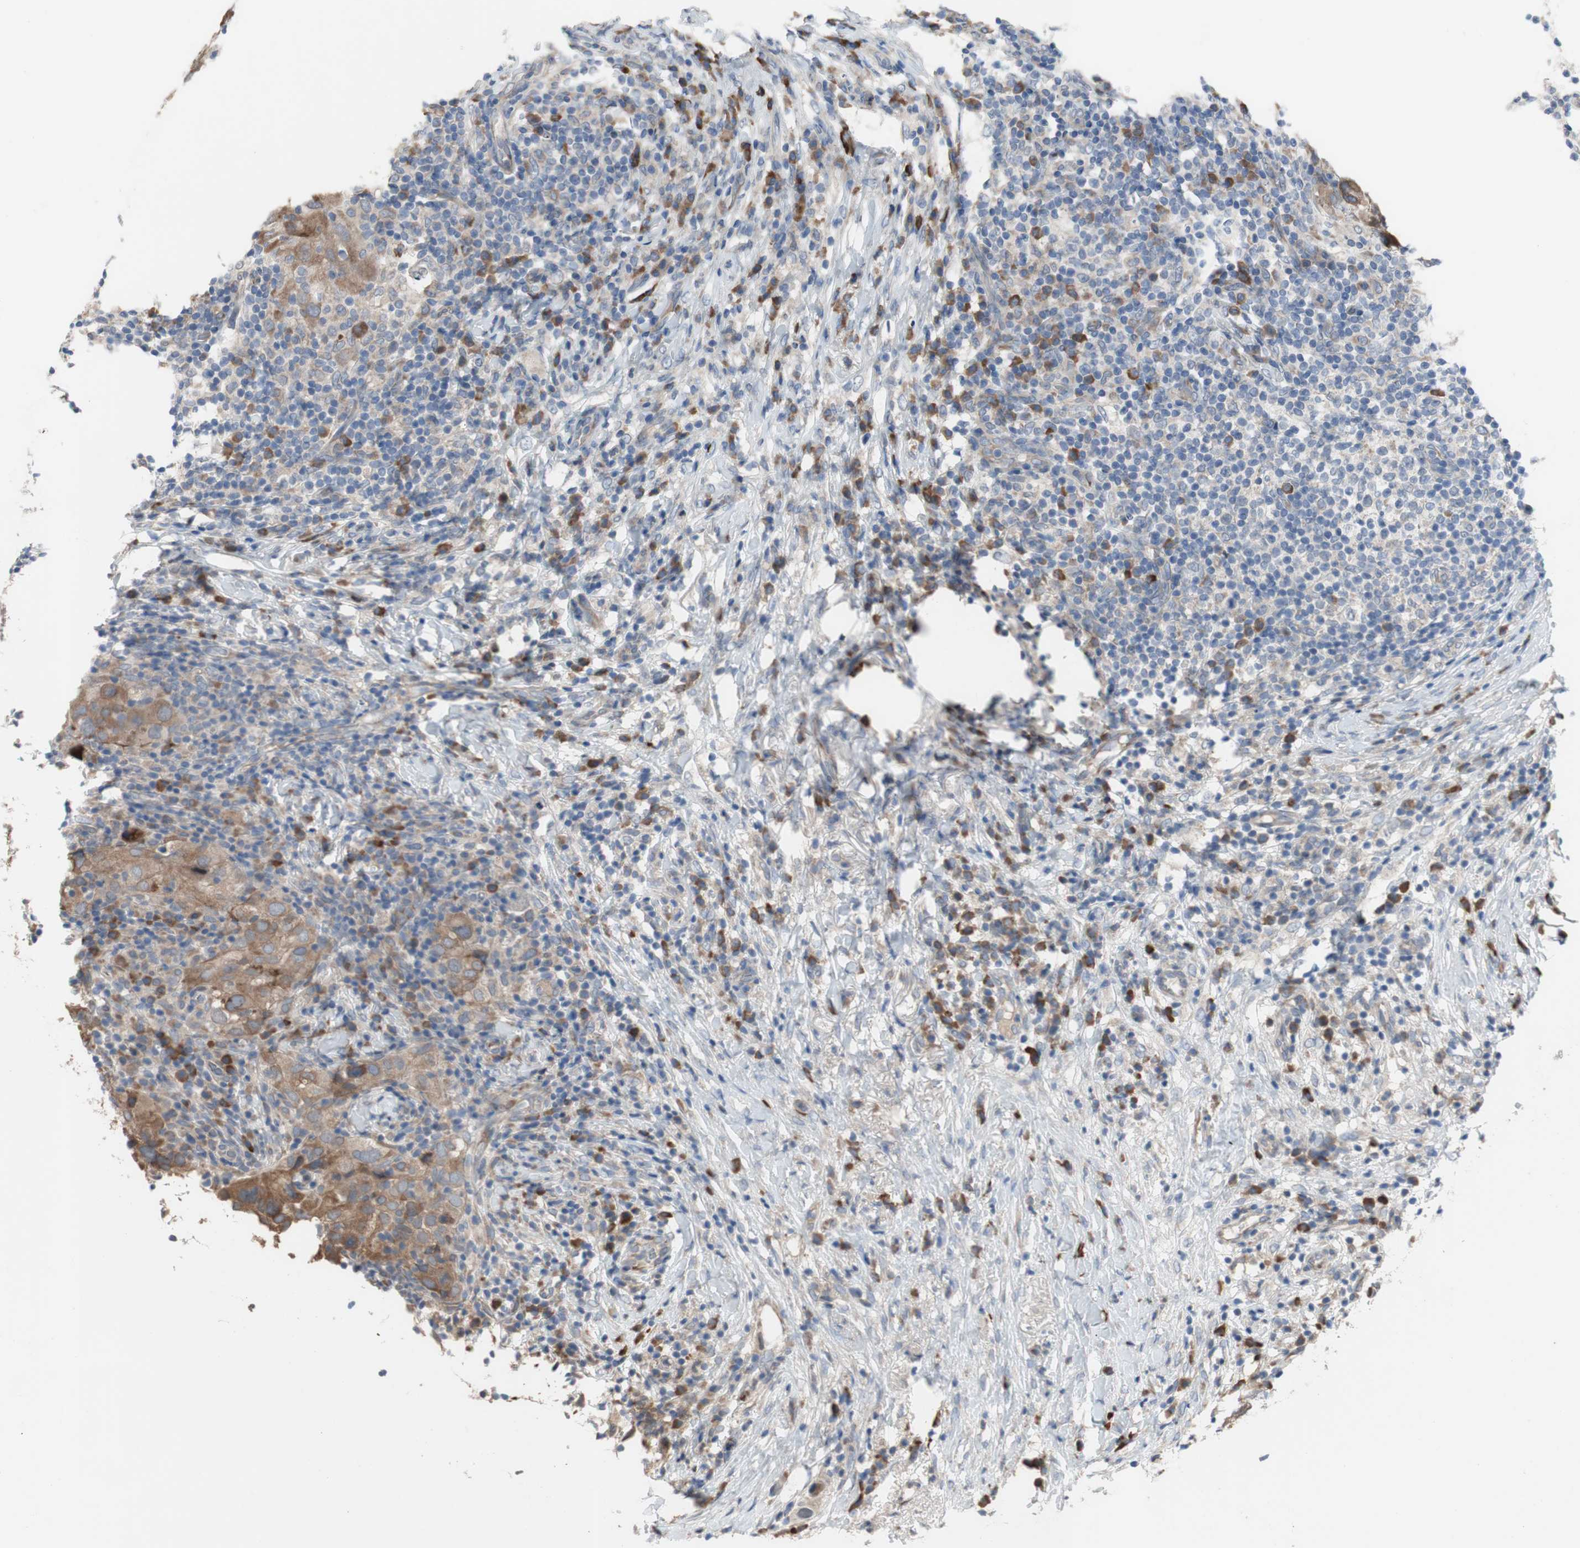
{"staining": {"intensity": "moderate", "quantity": ">75%", "location": "cytoplasmic/membranous"}, "tissue": "breast cancer", "cell_type": "Tumor cells", "image_type": "cancer", "snomed": [{"axis": "morphology", "description": "Duct carcinoma"}, {"axis": "topography", "description": "Breast"}], "caption": "IHC photomicrograph of breast cancer (invasive ductal carcinoma) stained for a protein (brown), which displays medium levels of moderate cytoplasmic/membranous positivity in about >75% of tumor cells.", "gene": "TTC14", "patient": {"sex": "female", "age": 37}}